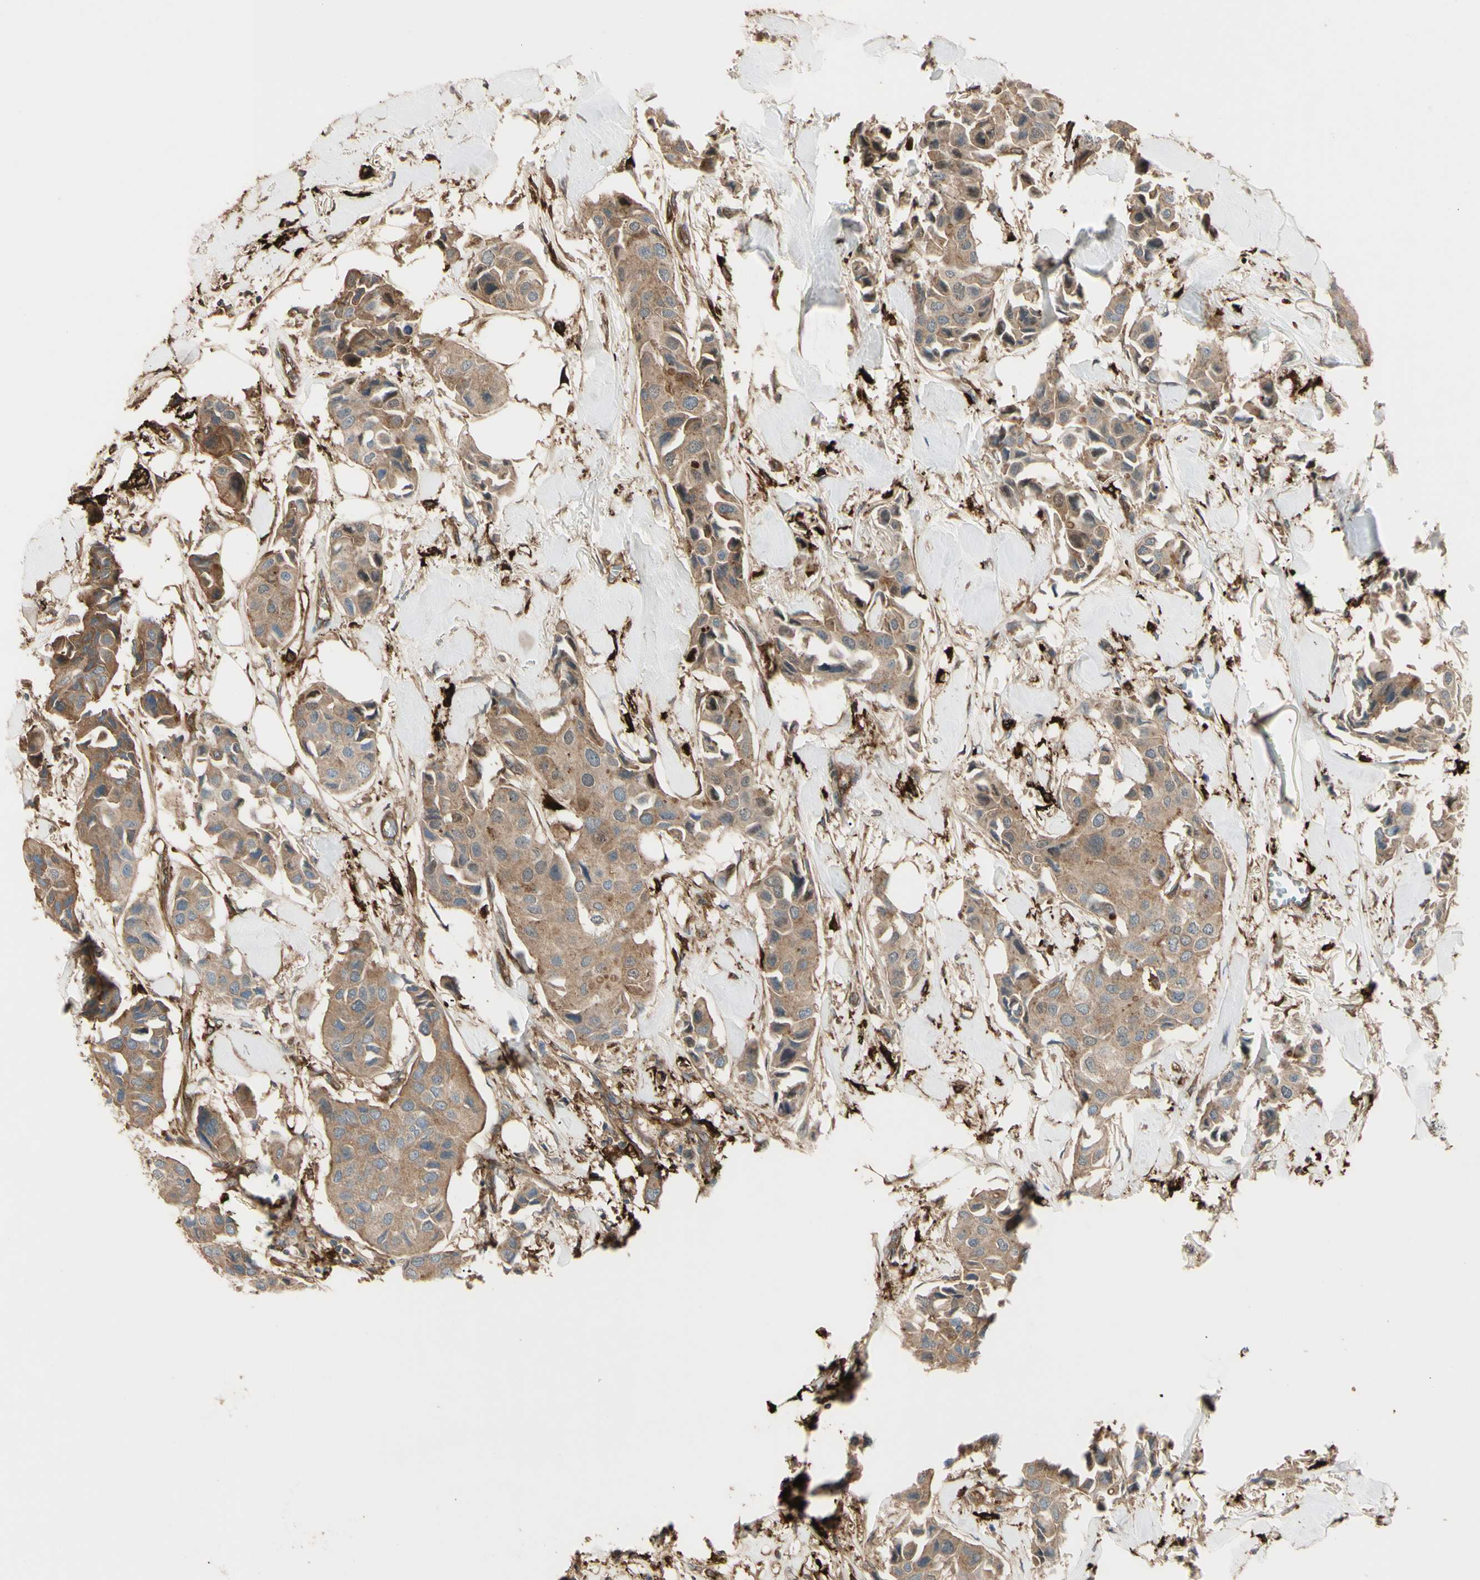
{"staining": {"intensity": "moderate", "quantity": ">75%", "location": "cytoplasmic/membranous"}, "tissue": "breast cancer", "cell_type": "Tumor cells", "image_type": "cancer", "snomed": [{"axis": "morphology", "description": "Duct carcinoma"}, {"axis": "topography", "description": "Breast"}], "caption": "A photomicrograph of human breast cancer (invasive ductal carcinoma) stained for a protein demonstrates moderate cytoplasmic/membranous brown staining in tumor cells.", "gene": "PTPN12", "patient": {"sex": "female", "age": 80}}